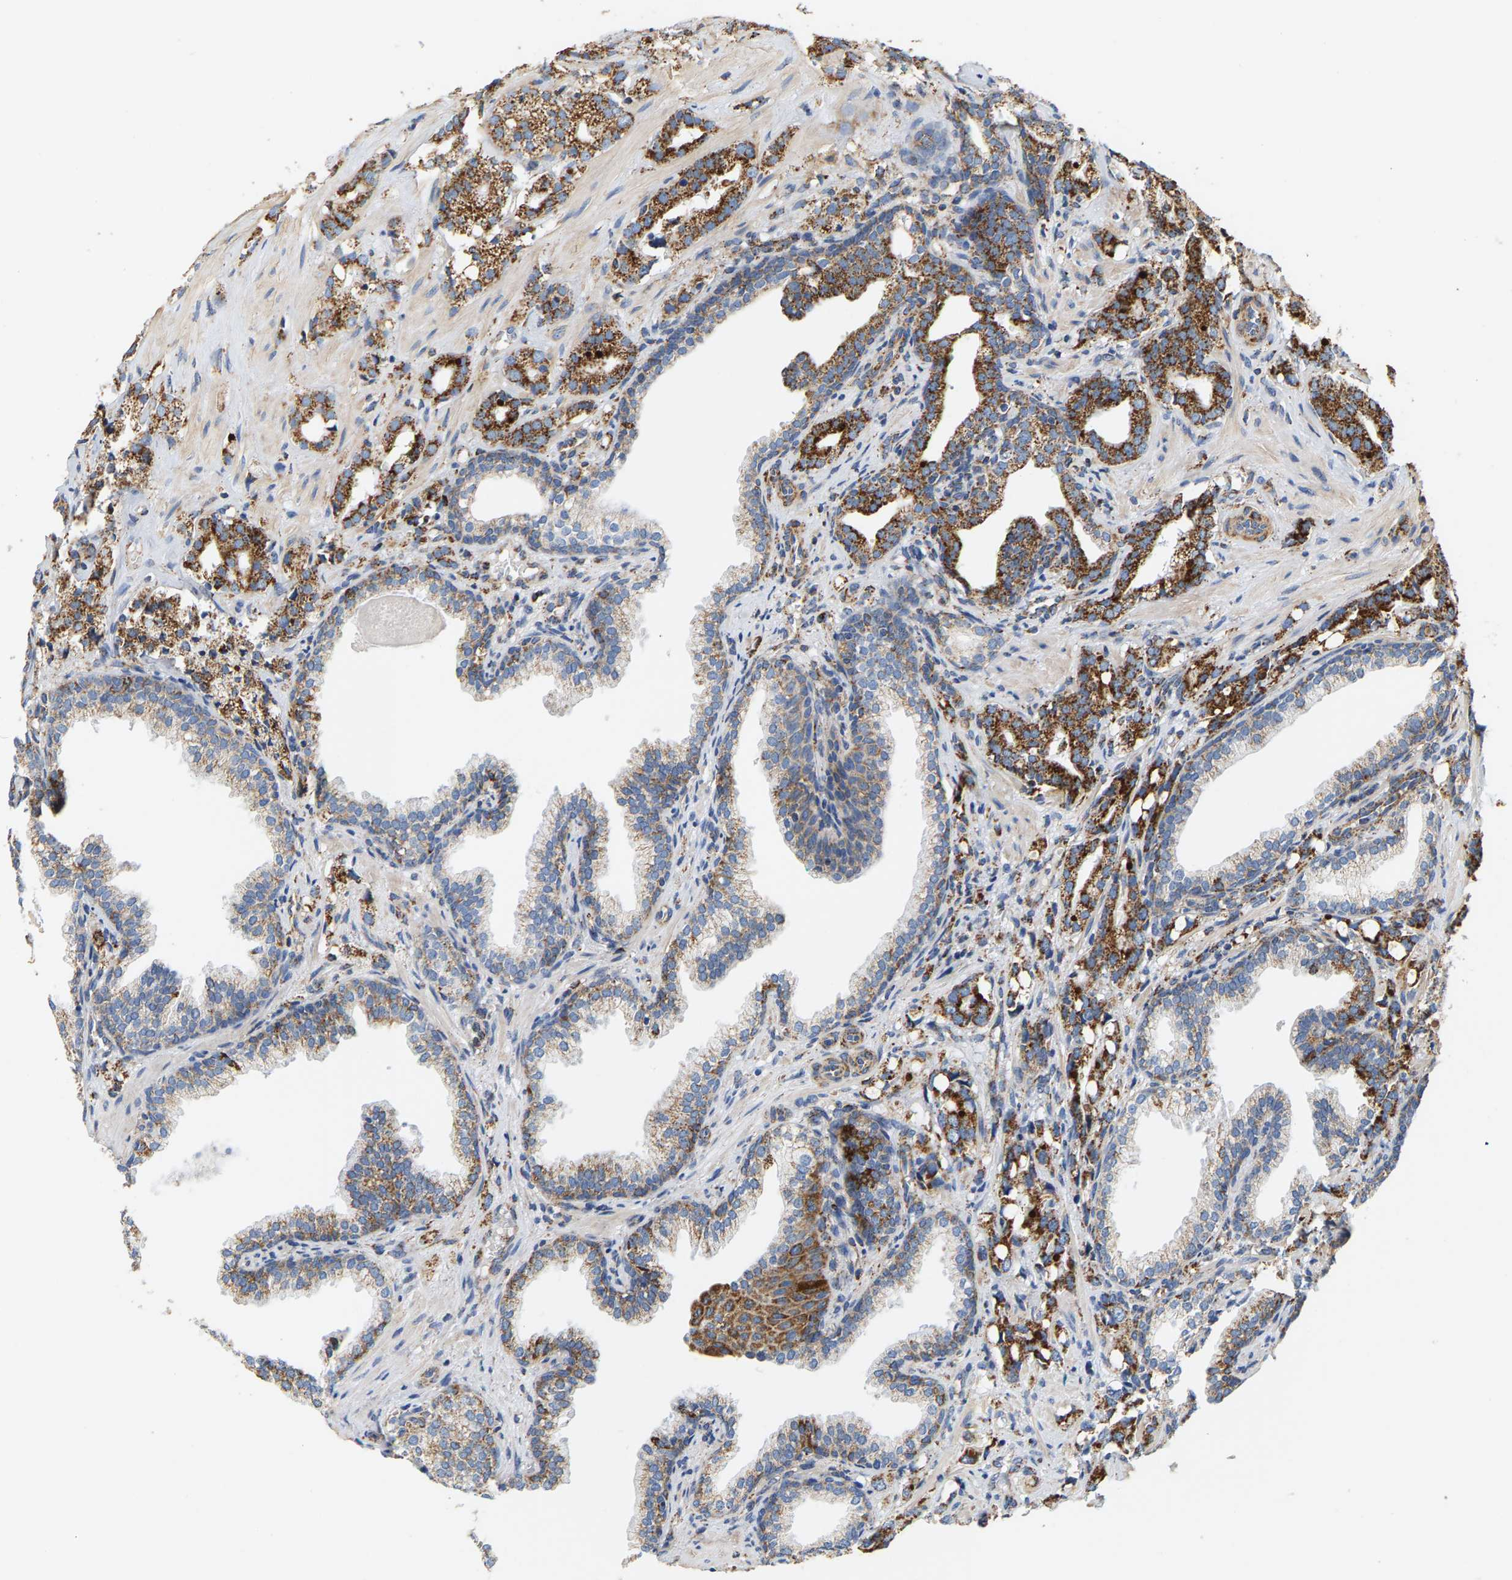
{"staining": {"intensity": "strong", "quantity": ">75%", "location": "cytoplasmic/membranous"}, "tissue": "prostate cancer", "cell_type": "Tumor cells", "image_type": "cancer", "snomed": [{"axis": "morphology", "description": "Adenocarcinoma, High grade"}, {"axis": "topography", "description": "Prostate"}], "caption": "DAB (3,3'-diaminobenzidine) immunohistochemical staining of prostate cancer shows strong cytoplasmic/membranous protein positivity in approximately >75% of tumor cells.", "gene": "SHMT2", "patient": {"sex": "male", "age": 52}}